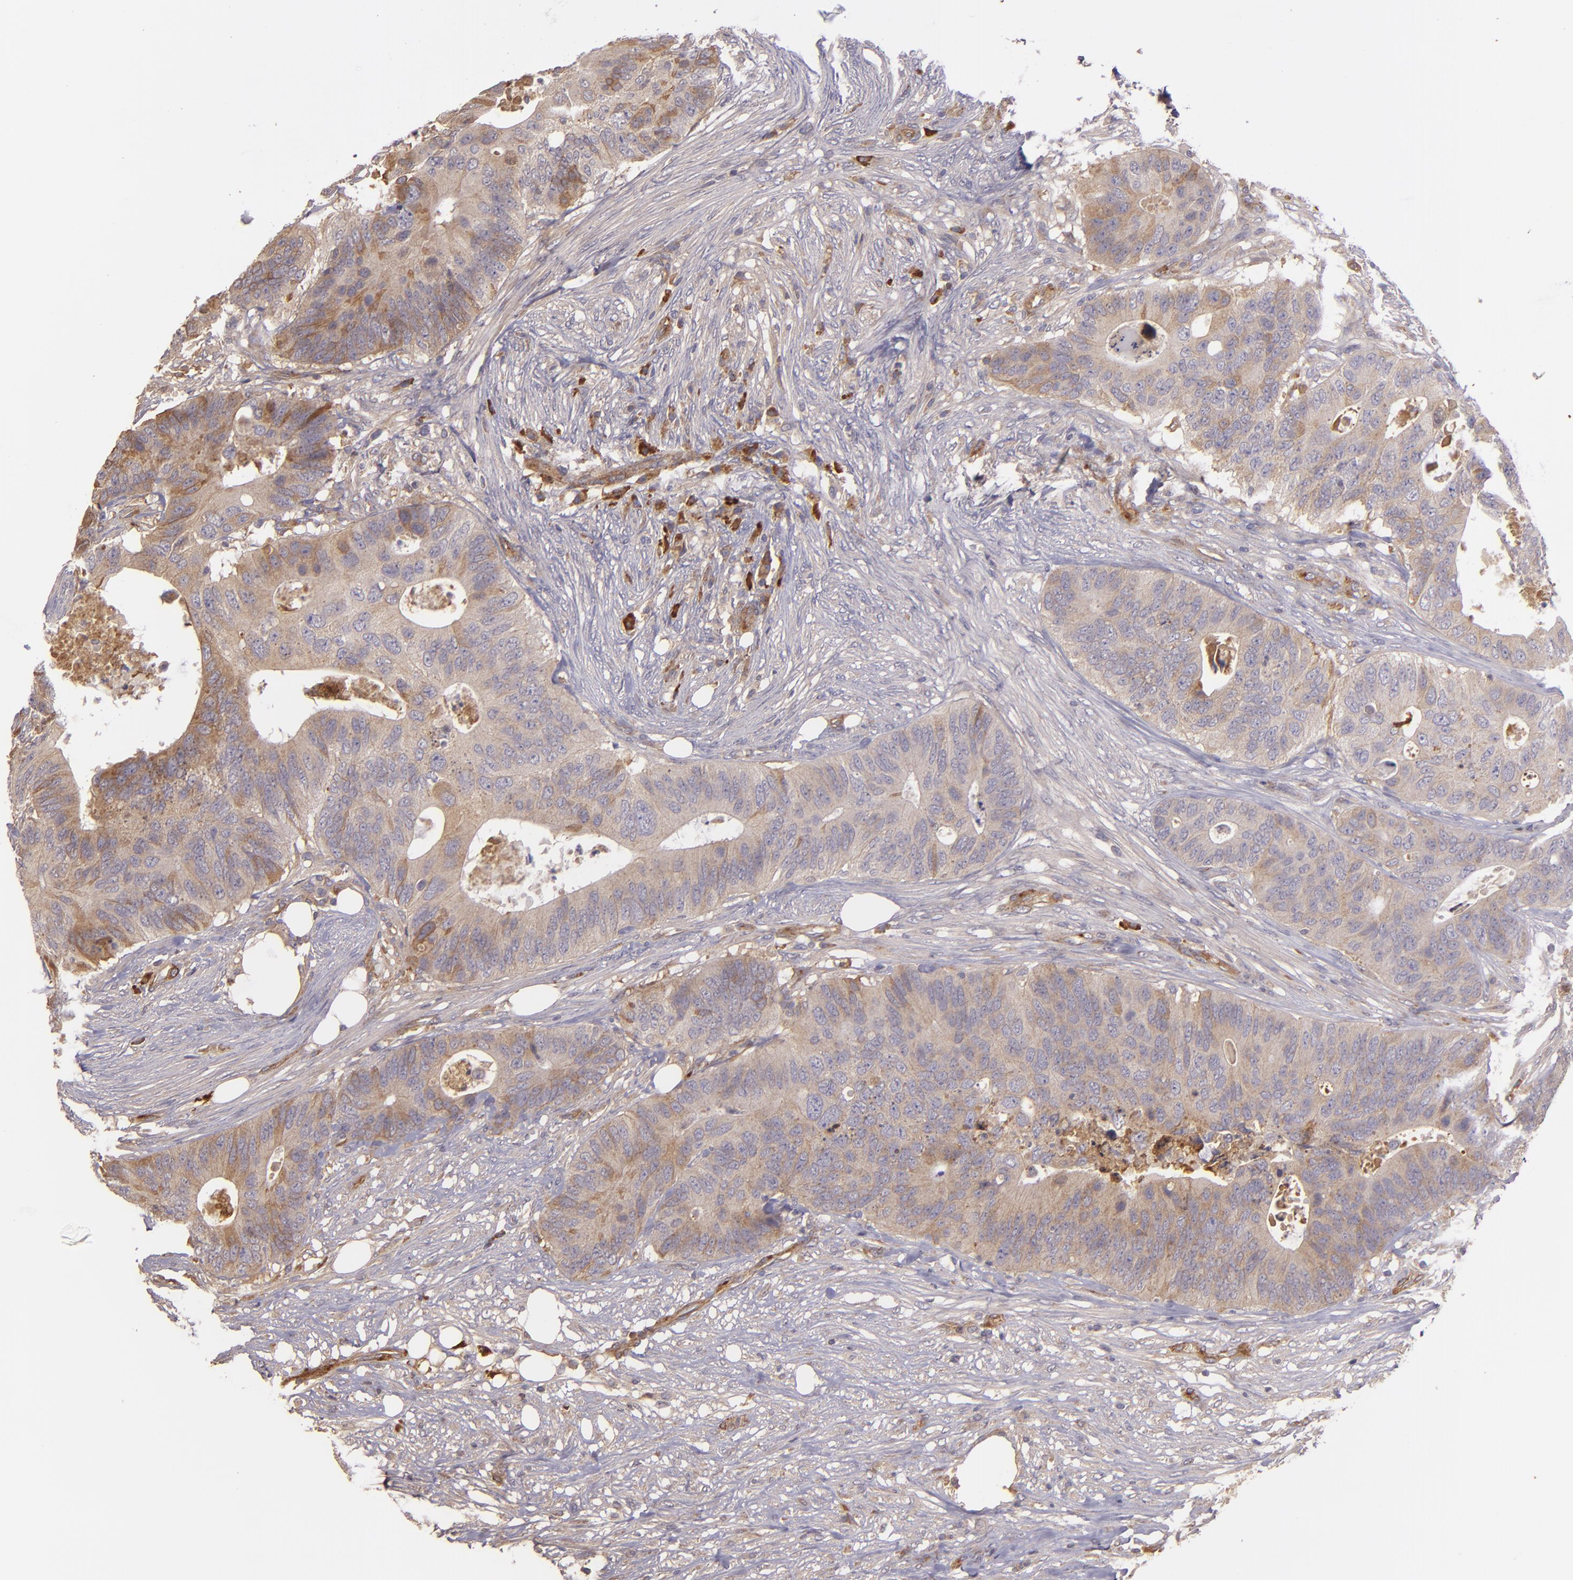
{"staining": {"intensity": "moderate", "quantity": ">75%", "location": "cytoplasmic/membranous"}, "tissue": "colorectal cancer", "cell_type": "Tumor cells", "image_type": "cancer", "snomed": [{"axis": "morphology", "description": "Adenocarcinoma, NOS"}, {"axis": "topography", "description": "Colon"}], "caption": "Adenocarcinoma (colorectal) stained for a protein demonstrates moderate cytoplasmic/membranous positivity in tumor cells.", "gene": "ECE1", "patient": {"sex": "male", "age": 71}}